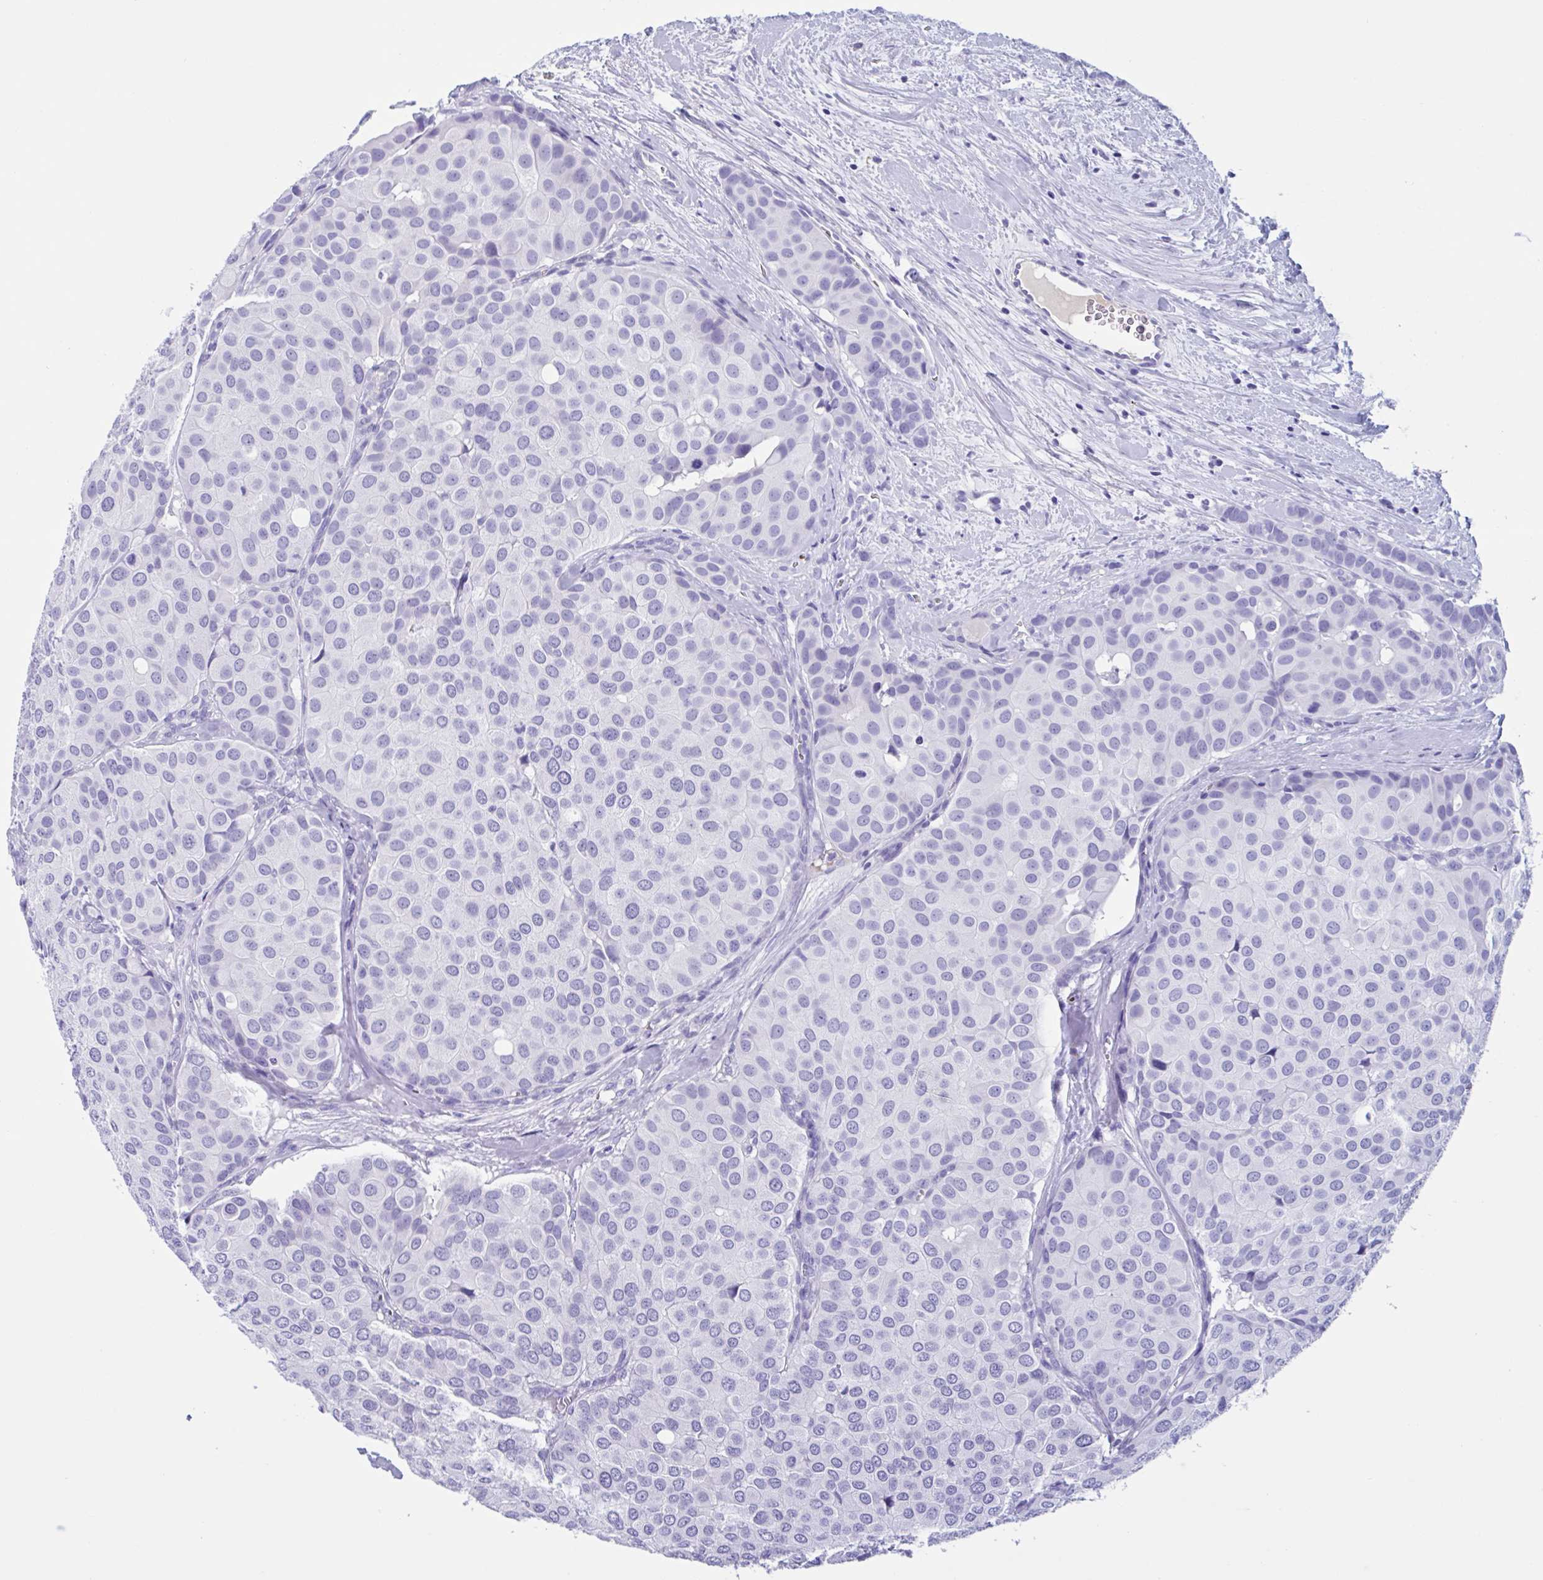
{"staining": {"intensity": "negative", "quantity": "none", "location": "none"}, "tissue": "breast cancer", "cell_type": "Tumor cells", "image_type": "cancer", "snomed": [{"axis": "morphology", "description": "Duct carcinoma"}, {"axis": "topography", "description": "Breast"}], "caption": "This photomicrograph is of invasive ductal carcinoma (breast) stained with immunohistochemistry to label a protein in brown with the nuclei are counter-stained blue. There is no positivity in tumor cells. Brightfield microscopy of immunohistochemistry (IHC) stained with DAB (brown) and hematoxylin (blue), captured at high magnification.", "gene": "USP35", "patient": {"sex": "female", "age": 70}}